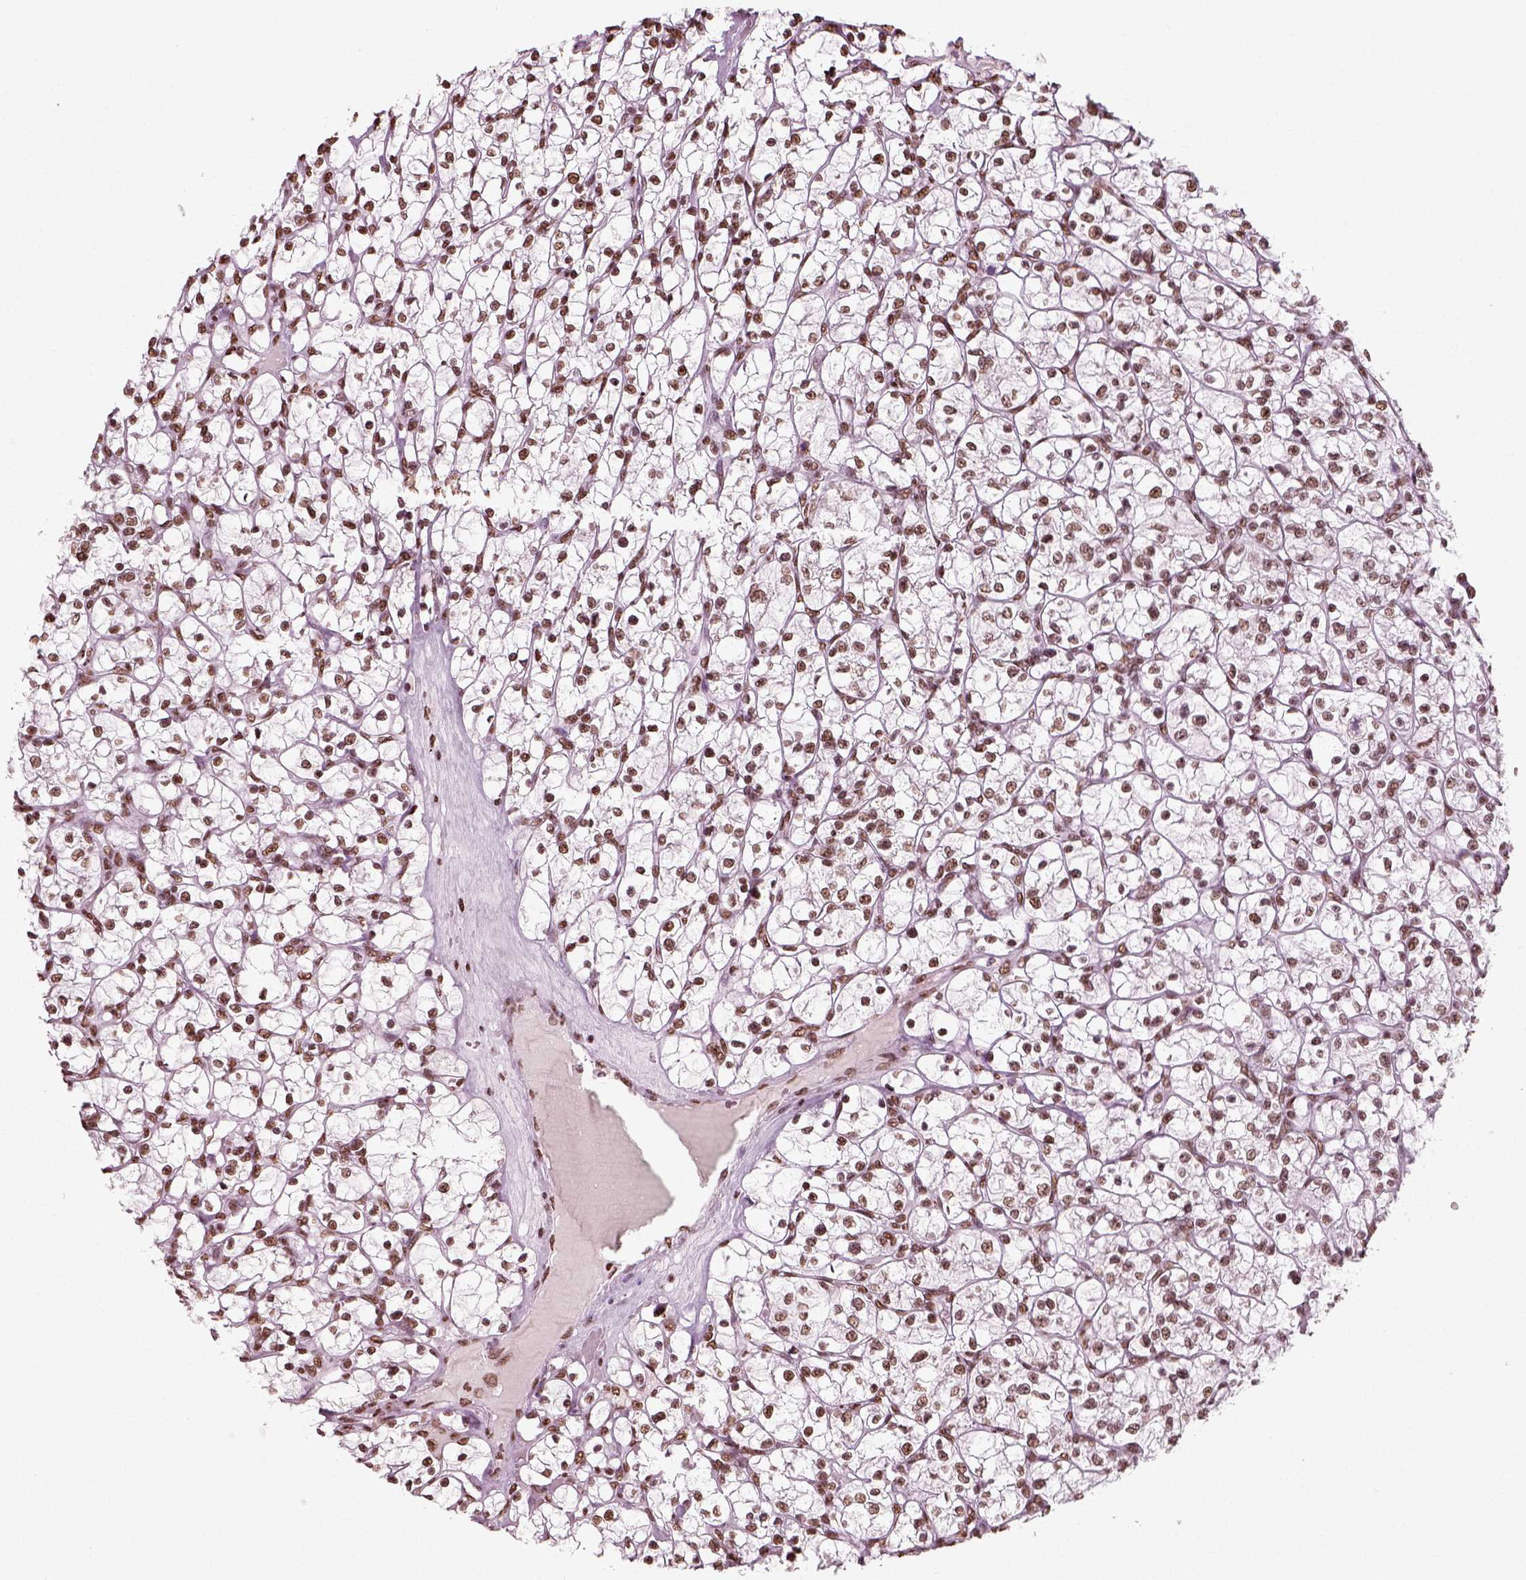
{"staining": {"intensity": "moderate", "quantity": ">75%", "location": "nuclear"}, "tissue": "renal cancer", "cell_type": "Tumor cells", "image_type": "cancer", "snomed": [{"axis": "morphology", "description": "Adenocarcinoma, NOS"}, {"axis": "topography", "description": "Kidney"}], "caption": "Protein staining of renal cancer (adenocarcinoma) tissue shows moderate nuclear staining in approximately >75% of tumor cells.", "gene": "POLR1H", "patient": {"sex": "female", "age": 64}}